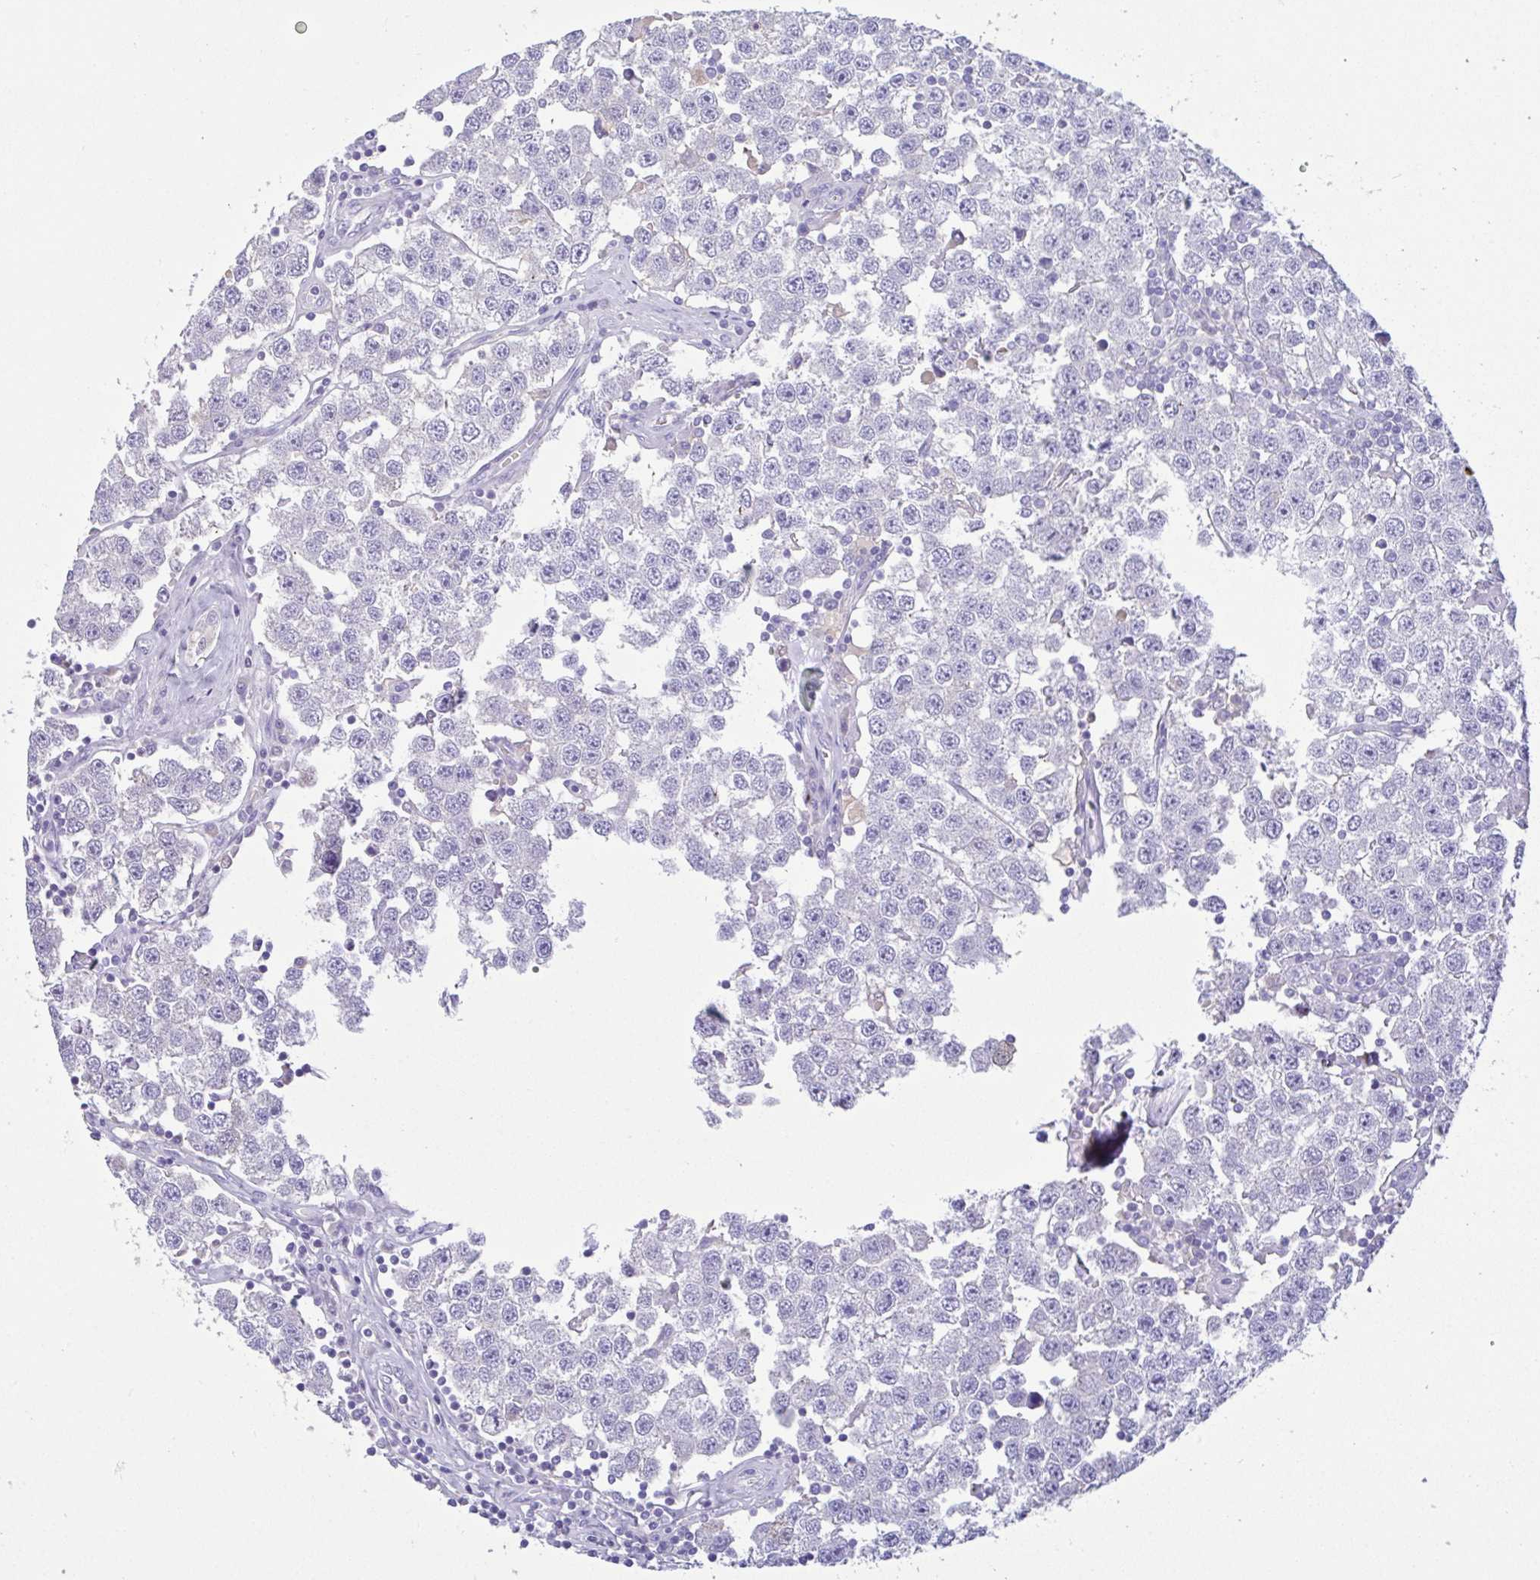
{"staining": {"intensity": "negative", "quantity": "none", "location": "none"}, "tissue": "testis cancer", "cell_type": "Tumor cells", "image_type": "cancer", "snomed": [{"axis": "morphology", "description": "Seminoma, NOS"}, {"axis": "topography", "description": "Testis"}], "caption": "A high-resolution photomicrograph shows immunohistochemistry staining of testis cancer (seminoma), which reveals no significant staining in tumor cells.", "gene": "FBXL20", "patient": {"sex": "male", "age": 34}}